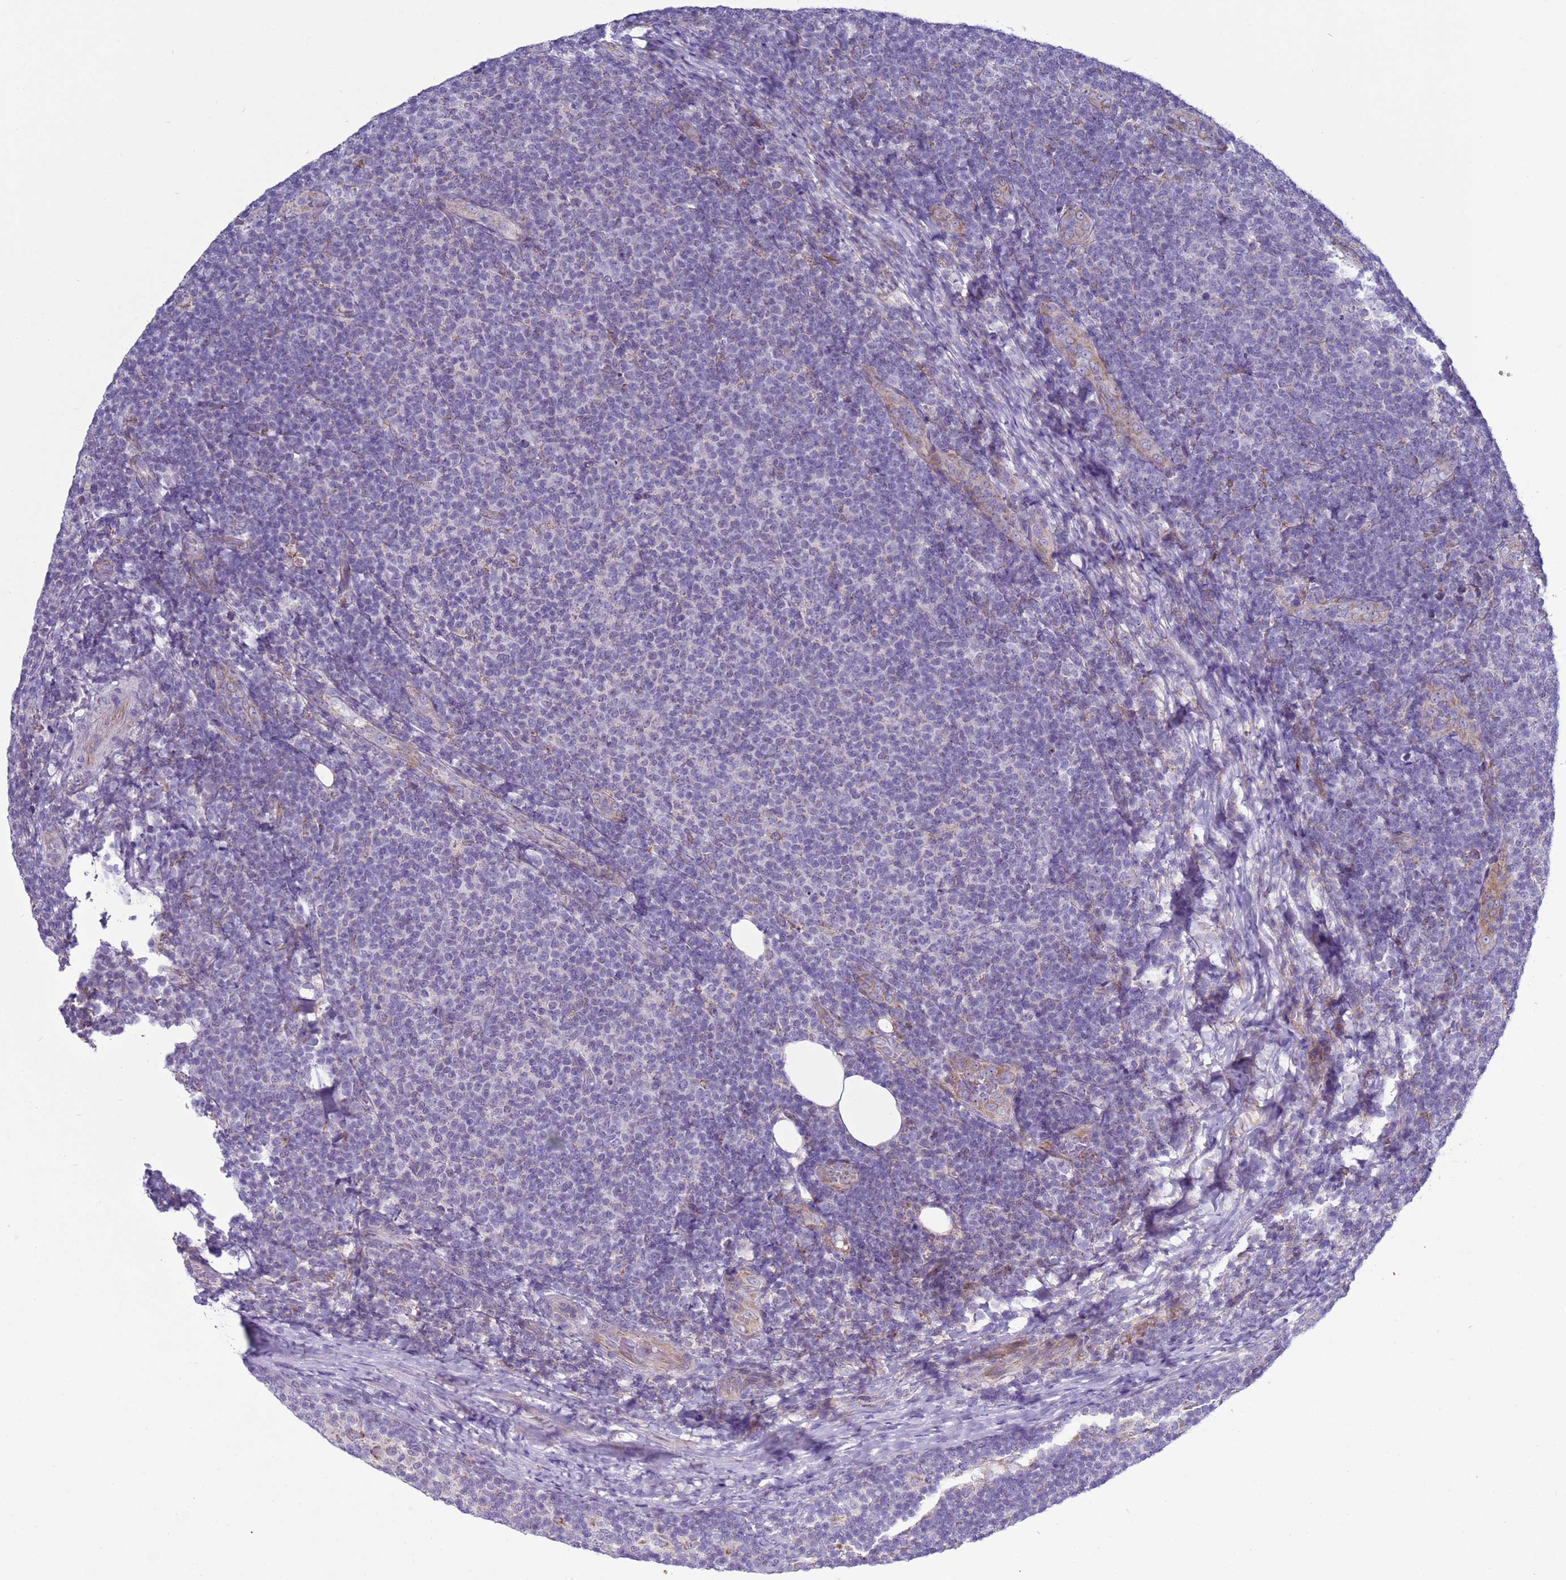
{"staining": {"intensity": "negative", "quantity": "none", "location": "none"}, "tissue": "lymphoma", "cell_type": "Tumor cells", "image_type": "cancer", "snomed": [{"axis": "morphology", "description": "Malignant lymphoma, non-Hodgkin's type, Low grade"}, {"axis": "topography", "description": "Lymph node"}], "caption": "High magnification brightfield microscopy of lymphoma stained with DAB (3,3'-diaminobenzidine) (brown) and counterstained with hematoxylin (blue): tumor cells show no significant staining.", "gene": "ABHD17B", "patient": {"sex": "male", "age": 66}}